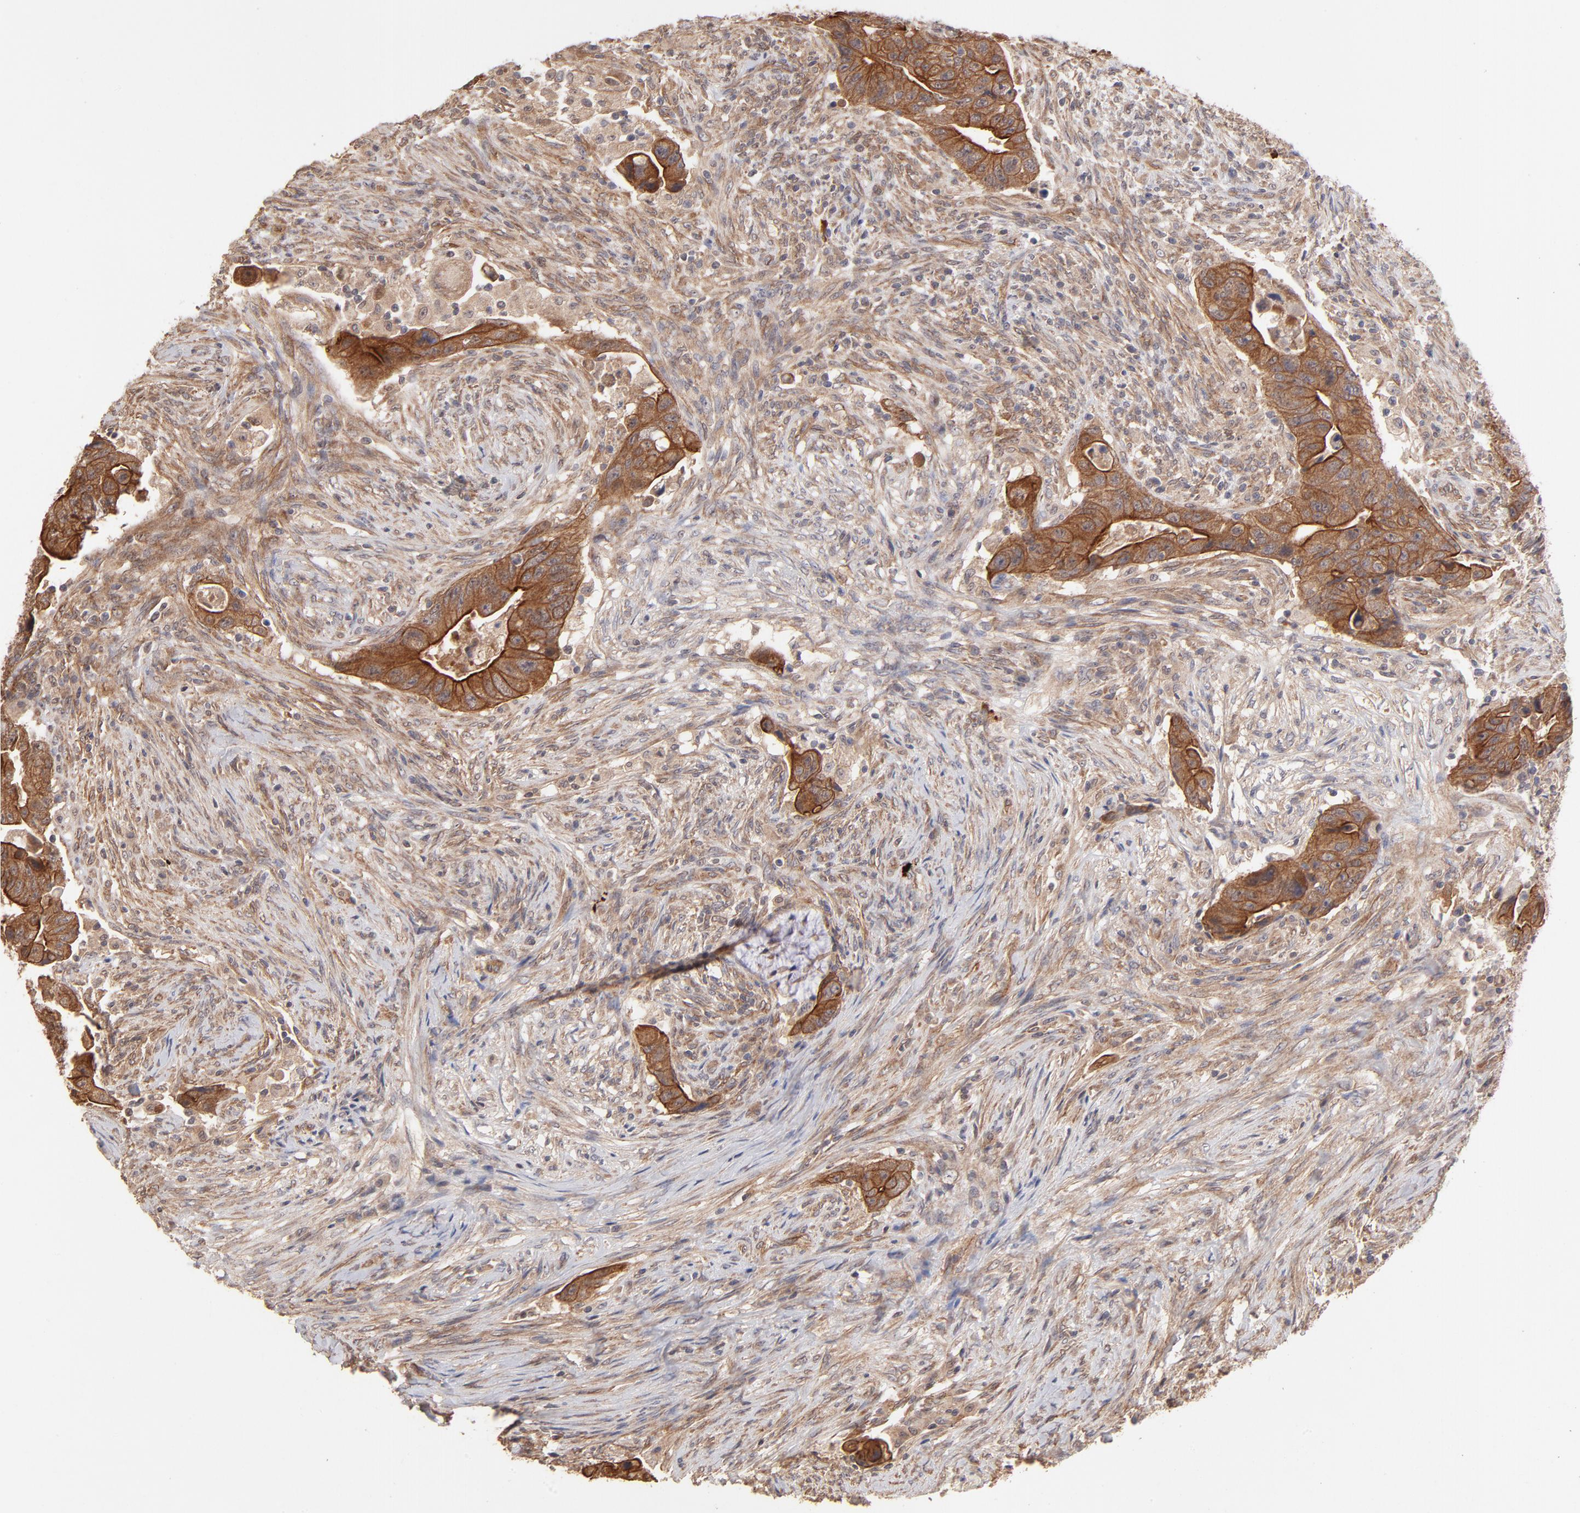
{"staining": {"intensity": "strong", "quantity": ">75%", "location": "cytoplasmic/membranous"}, "tissue": "colorectal cancer", "cell_type": "Tumor cells", "image_type": "cancer", "snomed": [{"axis": "morphology", "description": "Adenocarcinoma, NOS"}, {"axis": "topography", "description": "Rectum"}], "caption": "Colorectal adenocarcinoma stained with a brown dye reveals strong cytoplasmic/membranous positive expression in approximately >75% of tumor cells.", "gene": "STAP2", "patient": {"sex": "female", "age": 71}}